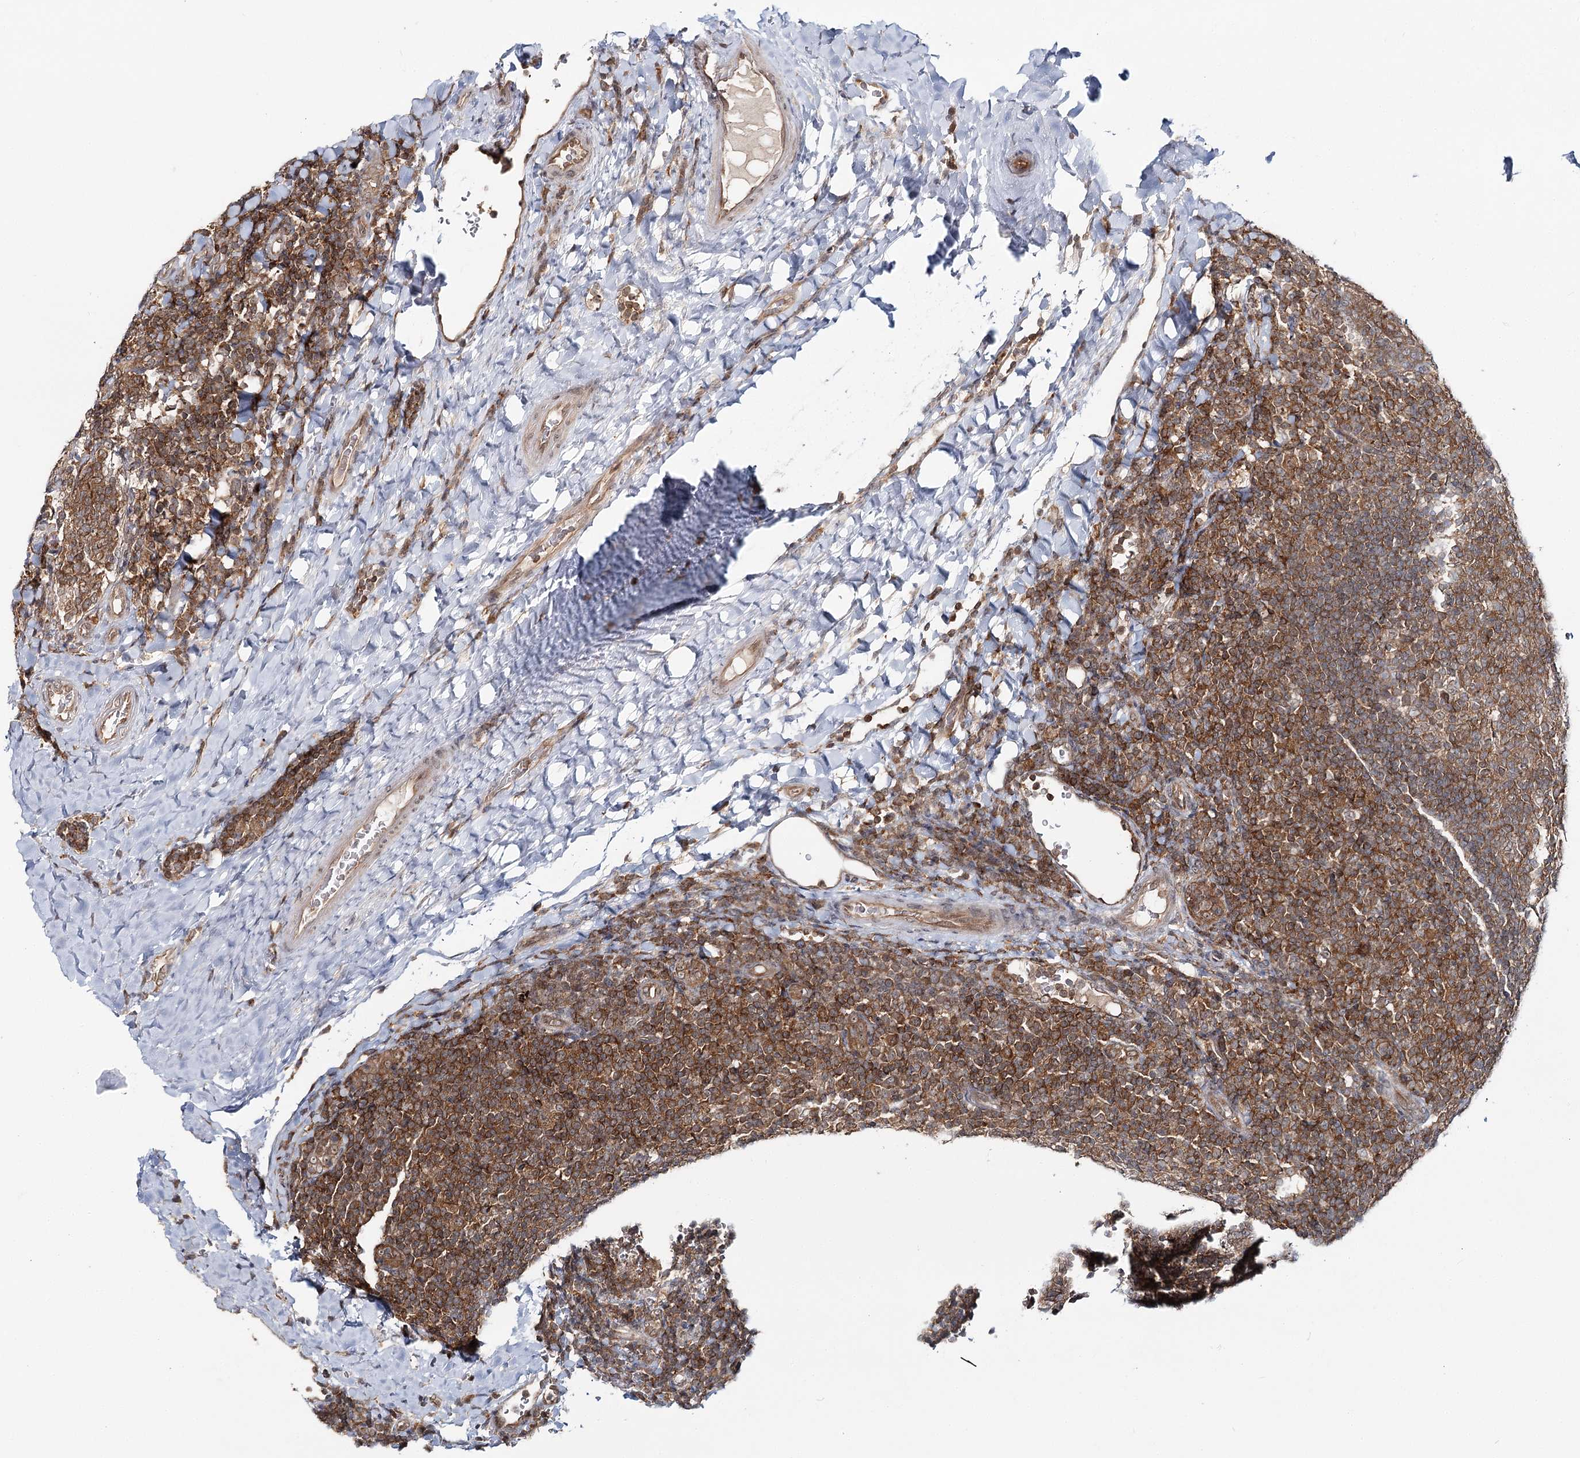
{"staining": {"intensity": "moderate", "quantity": ">75%", "location": "cytoplasmic/membranous"}, "tissue": "tonsil", "cell_type": "Germinal center cells", "image_type": "normal", "snomed": [{"axis": "morphology", "description": "Normal tissue, NOS"}, {"axis": "topography", "description": "Tonsil"}], "caption": "The micrograph demonstrates staining of unremarkable tonsil, revealing moderate cytoplasmic/membranous protein positivity (brown color) within germinal center cells.", "gene": "FAM120B", "patient": {"sex": "male", "age": 17}}